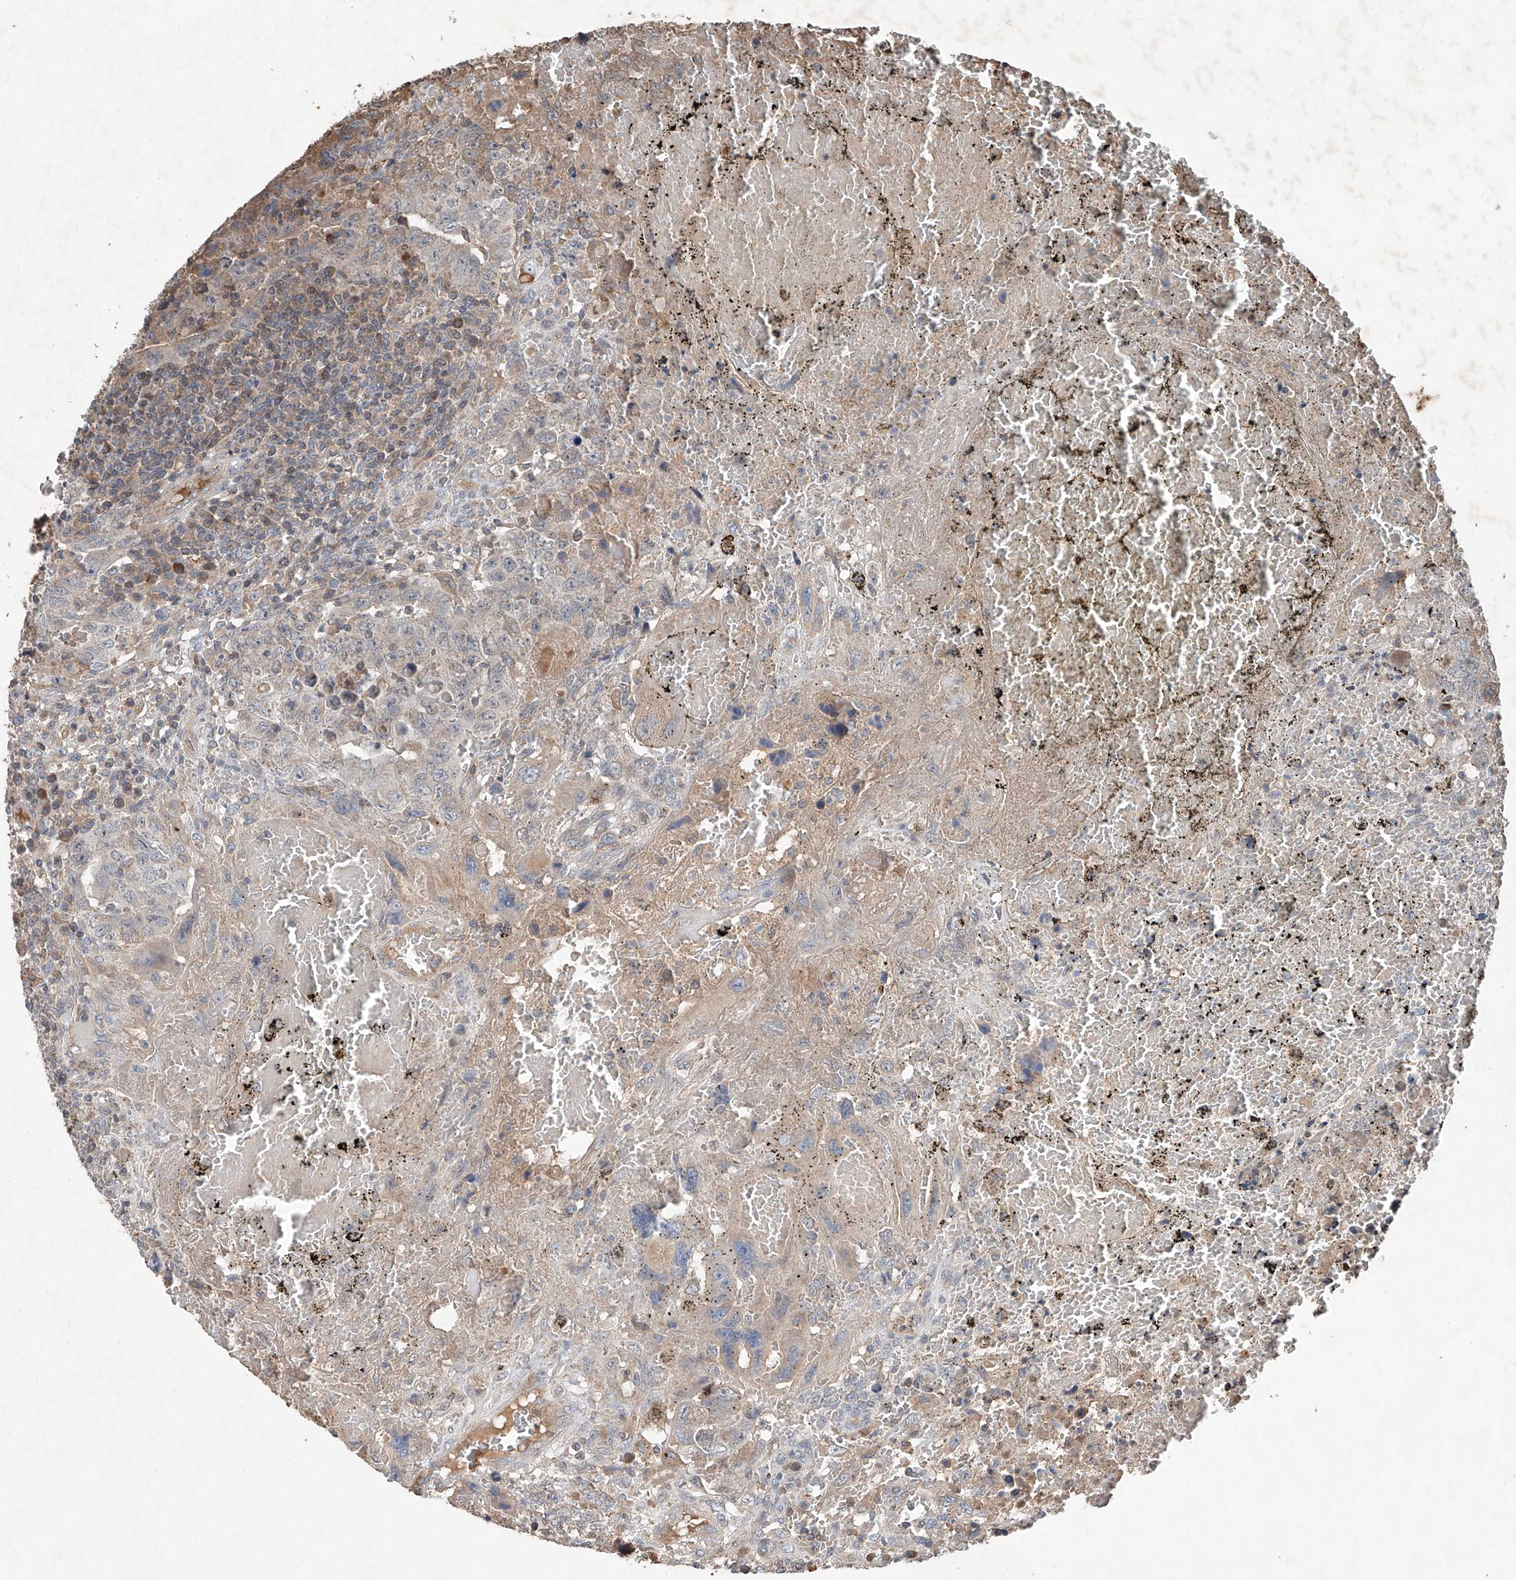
{"staining": {"intensity": "weak", "quantity": "25%-75%", "location": "cytoplasmic/membranous"}, "tissue": "testis cancer", "cell_type": "Tumor cells", "image_type": "cancer", "snomed": [{"axis": "morphology", "description": "Carcinoma, Embryonal, NOS"}, {"axis": "topography", "description": "Testis"}], "caption": "High-power microscopy captured an immunohistochemistry histopathology image of embryonal carcinoma (testis), revealing weak cytoplasmic/membranous expression in about 25%-75% of tumor cells.", "gene": "ADAM23", "patient": {"sex": "male", "age": 26}}